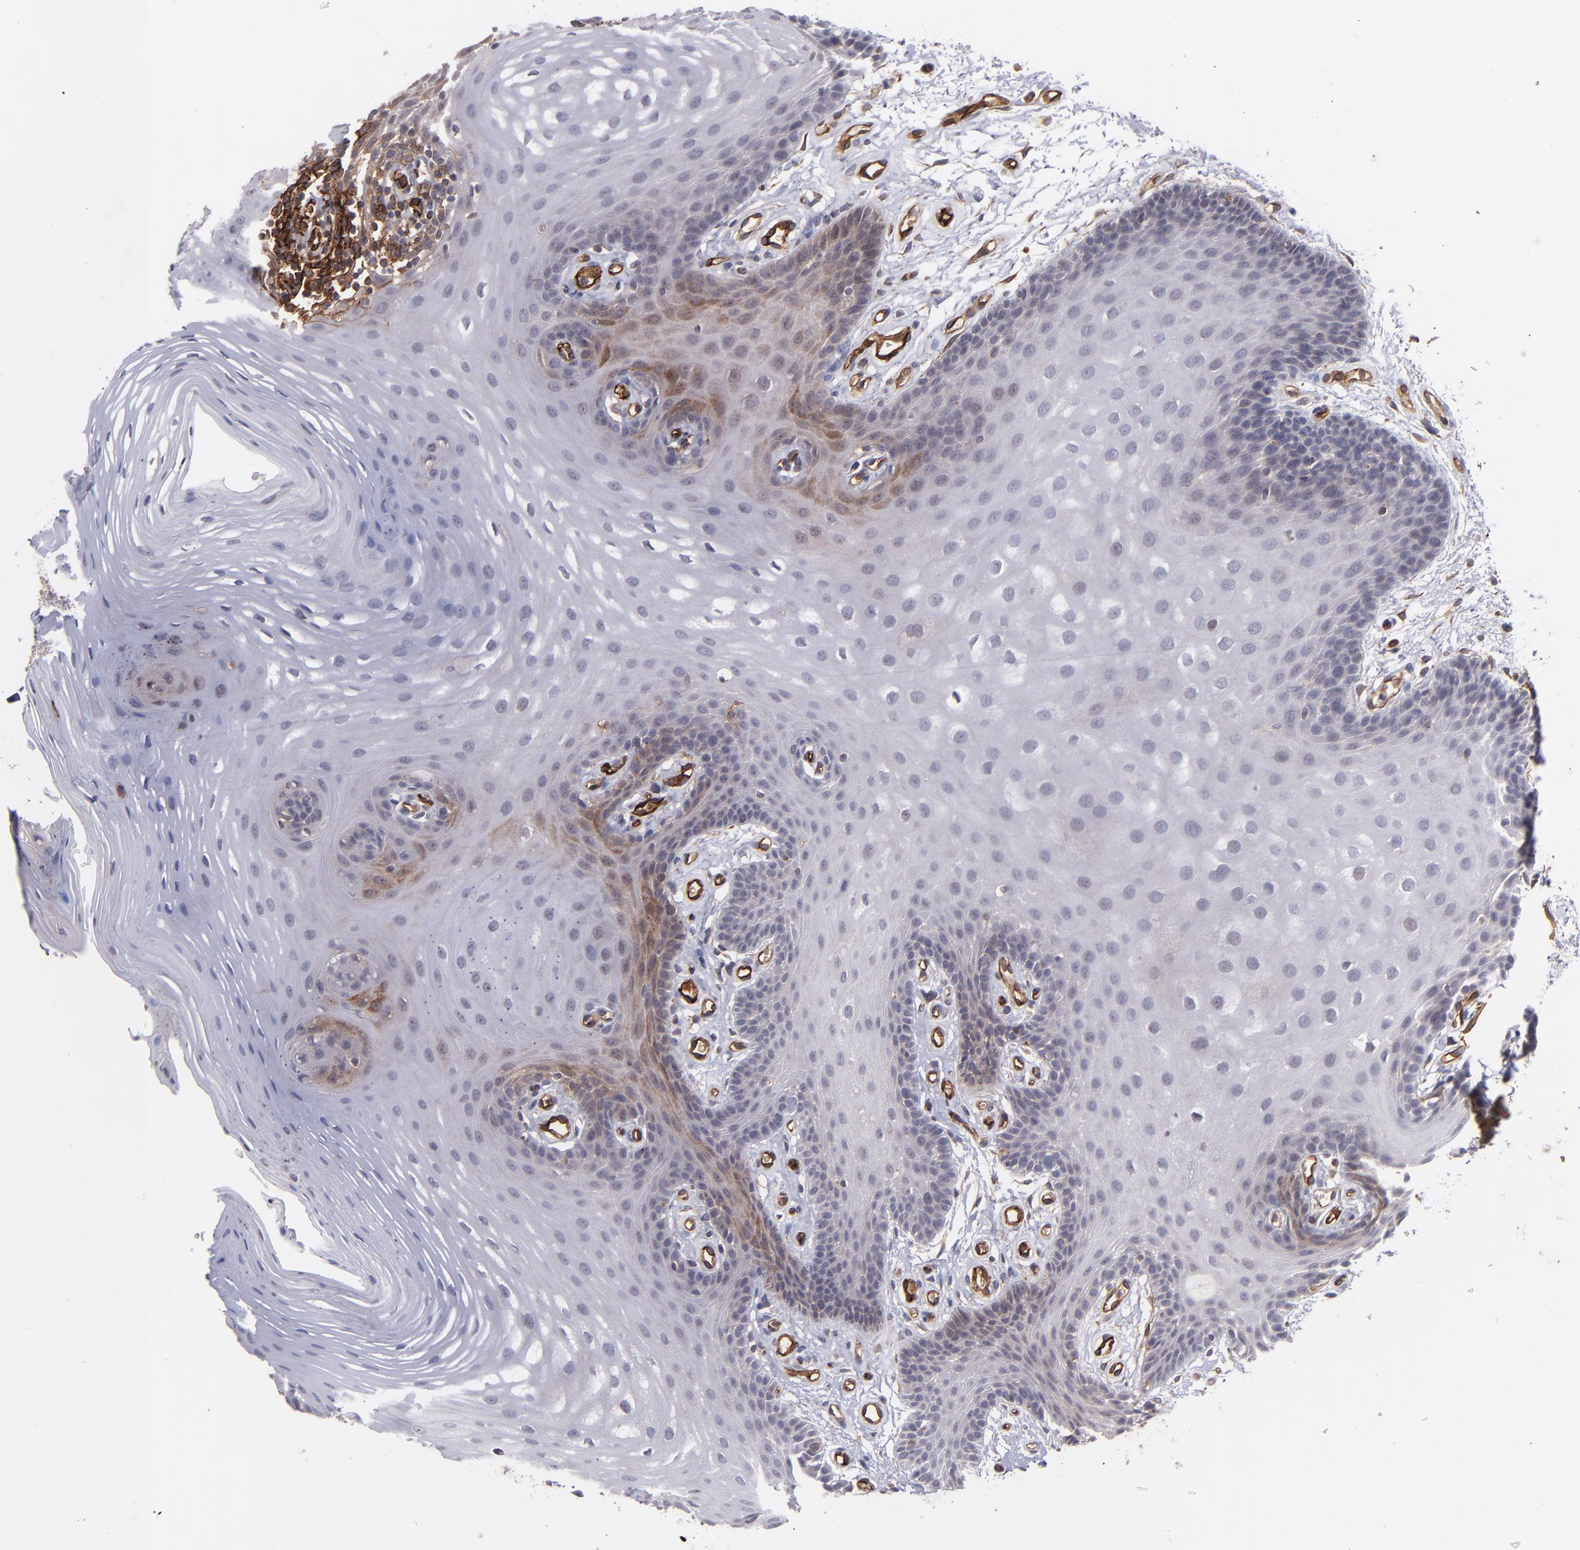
{"staining": {"intensity": "negative", "quantity": "none", "location": "none"}, "tissue": "oral mucosa", "cell_type": "Squamous epithelial cells", "image_type": "normal", "snomed": [{"axis": "morphology", "description": "Normal tissue, NOS"}, {"axis": "topography", "description": "Oral tissue"}], "caption": "Squamous epithelial cells are negative for brown protein staining in normal oral mucosa. (DAB immunohistochemistry with hematoxylin counter stain).", "gene": "ICAM1", "patient": {"sex": "male", "age": 62}}